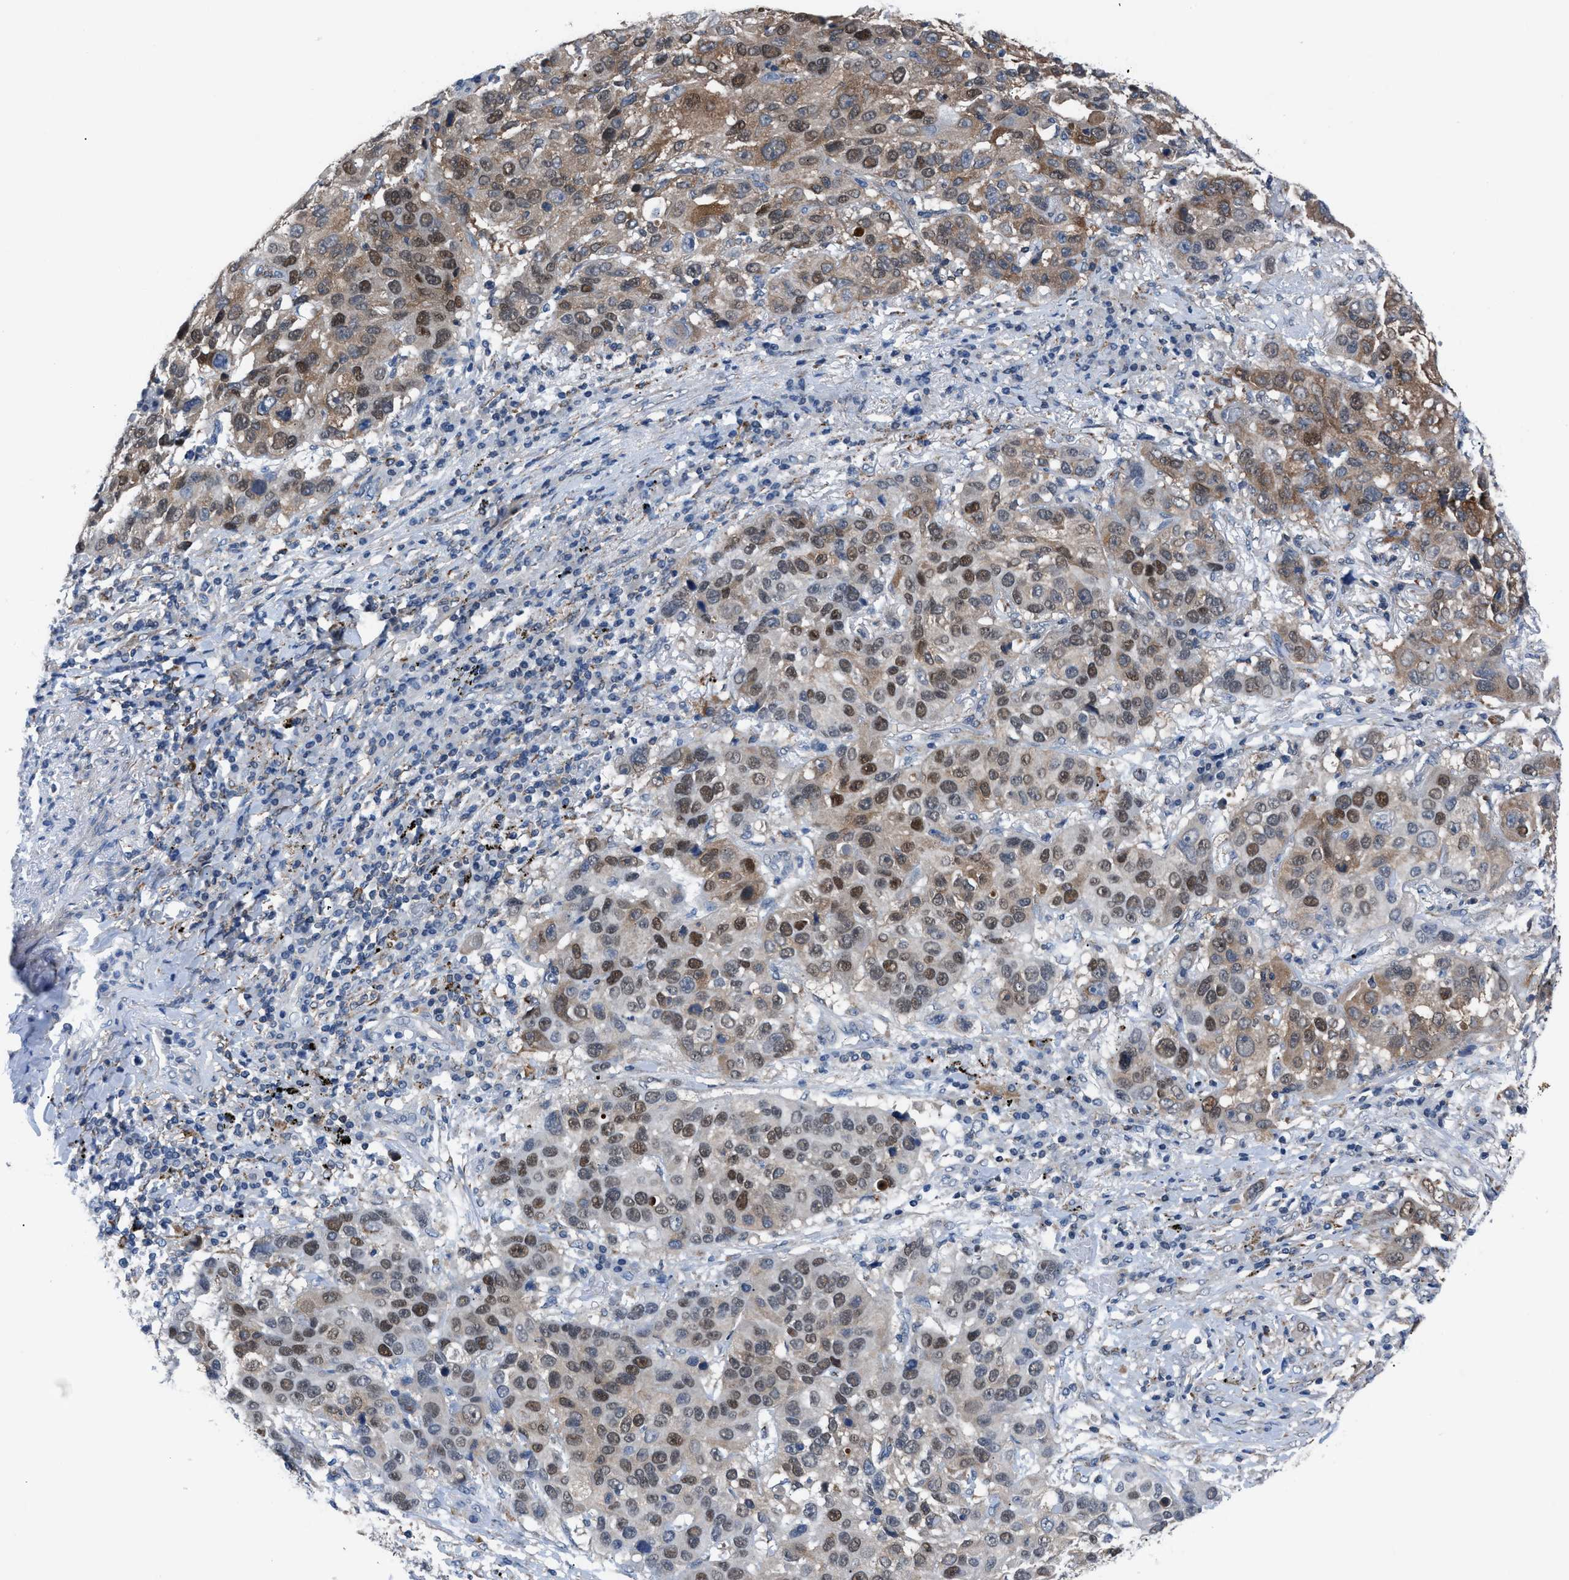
{"staining": {"intensity": "moderate", "quantity": ">75%", "location": "cytoplasmic/membranous,nuclear"}, "tissue": "lung cancer", "cell_type": "Tumor cells", "image_type": "cancer", "snomed": [{"axis": "morphology", "description": "Squamous cell carcinoma, NOS"}, {"axis": "topography", "description": "Lung"}], "caption": "This histopathology image reveals immunohistochemistry (IHC) staining of squamous cell carcinoma (lung), with medium moderate cytoplasmic/membranous and nuclear staining in approximately >75% of tumor cells.", "gene": "TMEM45B", "patient": {"sex": "male", "age": 57}}